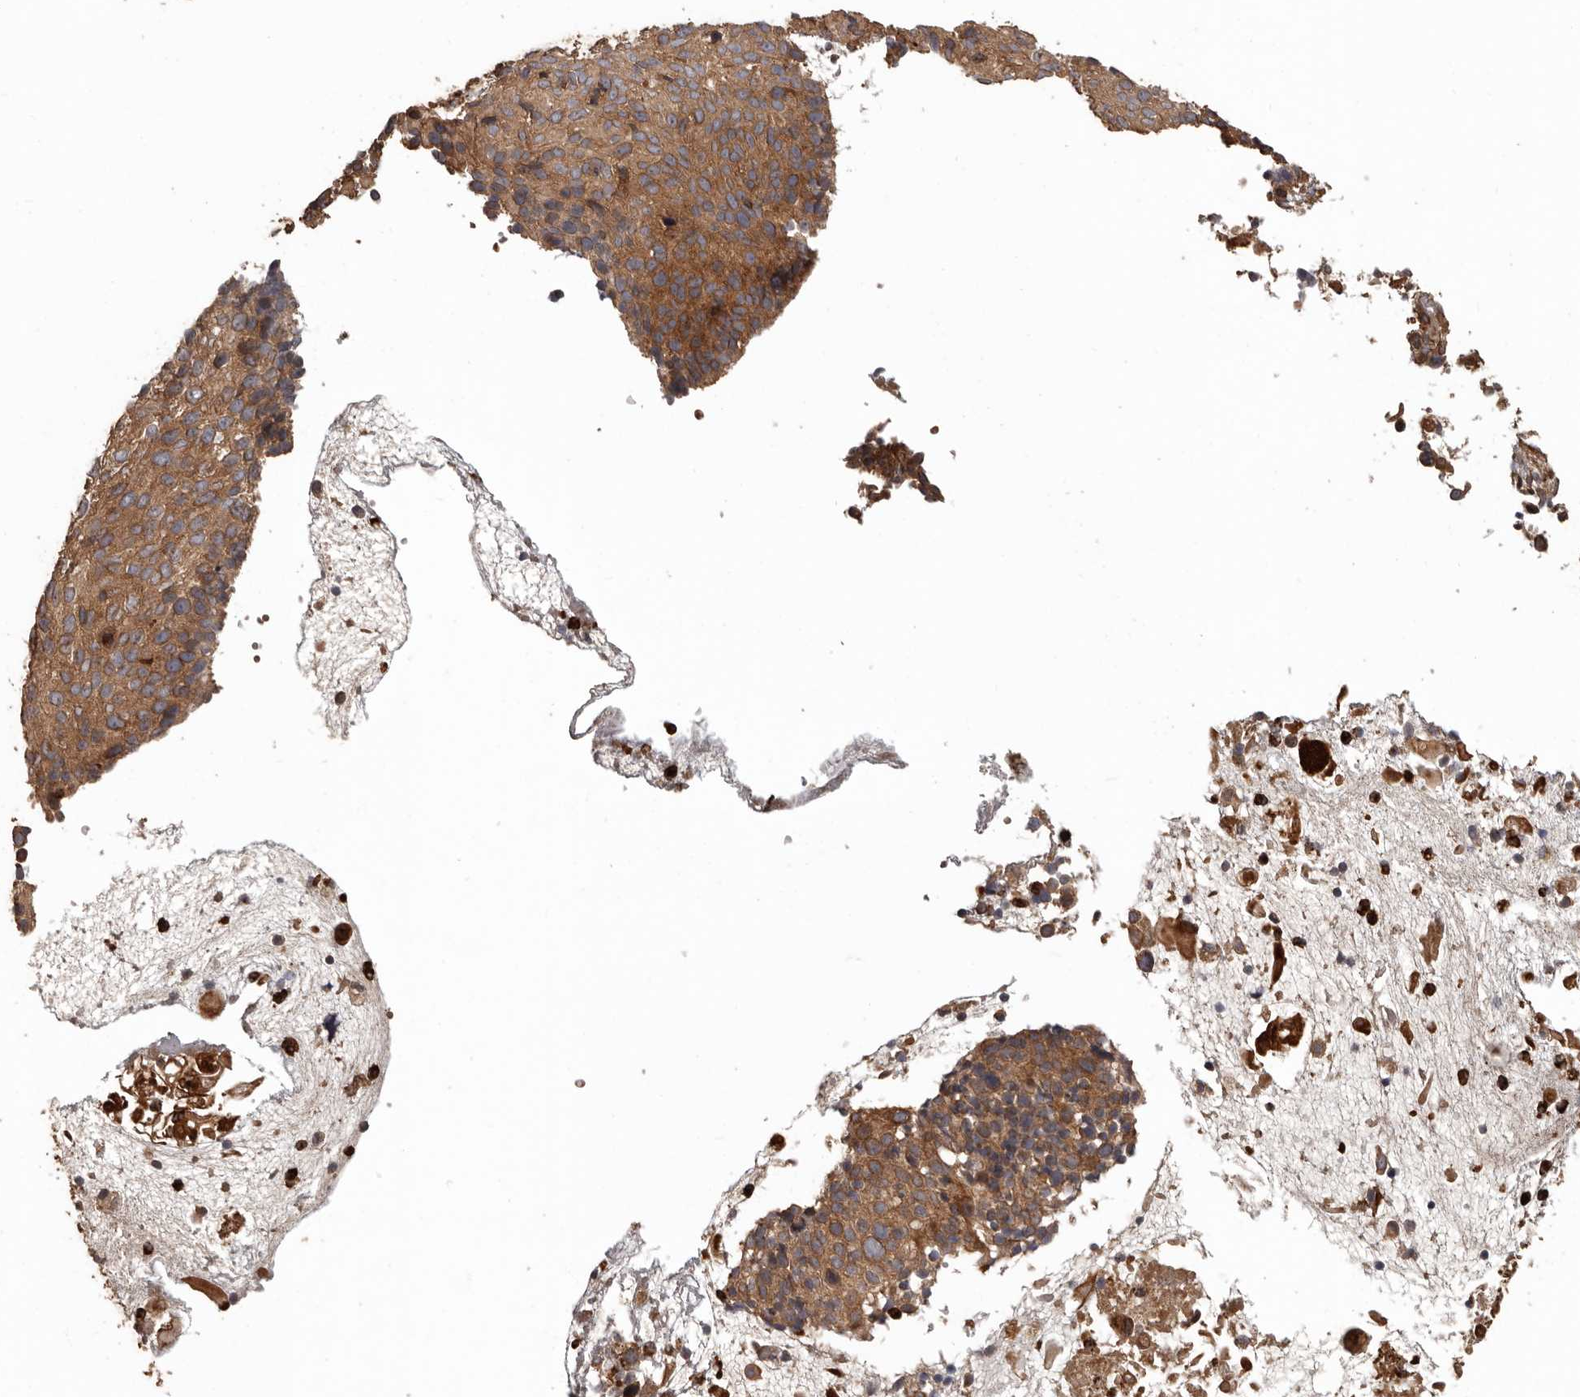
{"staining": {"intensity": "moderate", "quantity": ">75%", "location": "cytoplasmic/membranous"}, "tissue": "cervical cancer", "cell_type": "Tumor cells", "image_type": "cancer", "snomed": [{"axis": "morphology", "description": "Squamous cell carcinoma, NOS"}, {"axis": "topography", "description": "Cervix"}], "caption": "Cervical squamous cell carcinoma stained with a brown dye shows moderate cytoplasmic/membranous positive positivity in about >75% of tumor cells.", "gene": "ARHGEF5", "patient": {"sex": "female", "age": 74}}